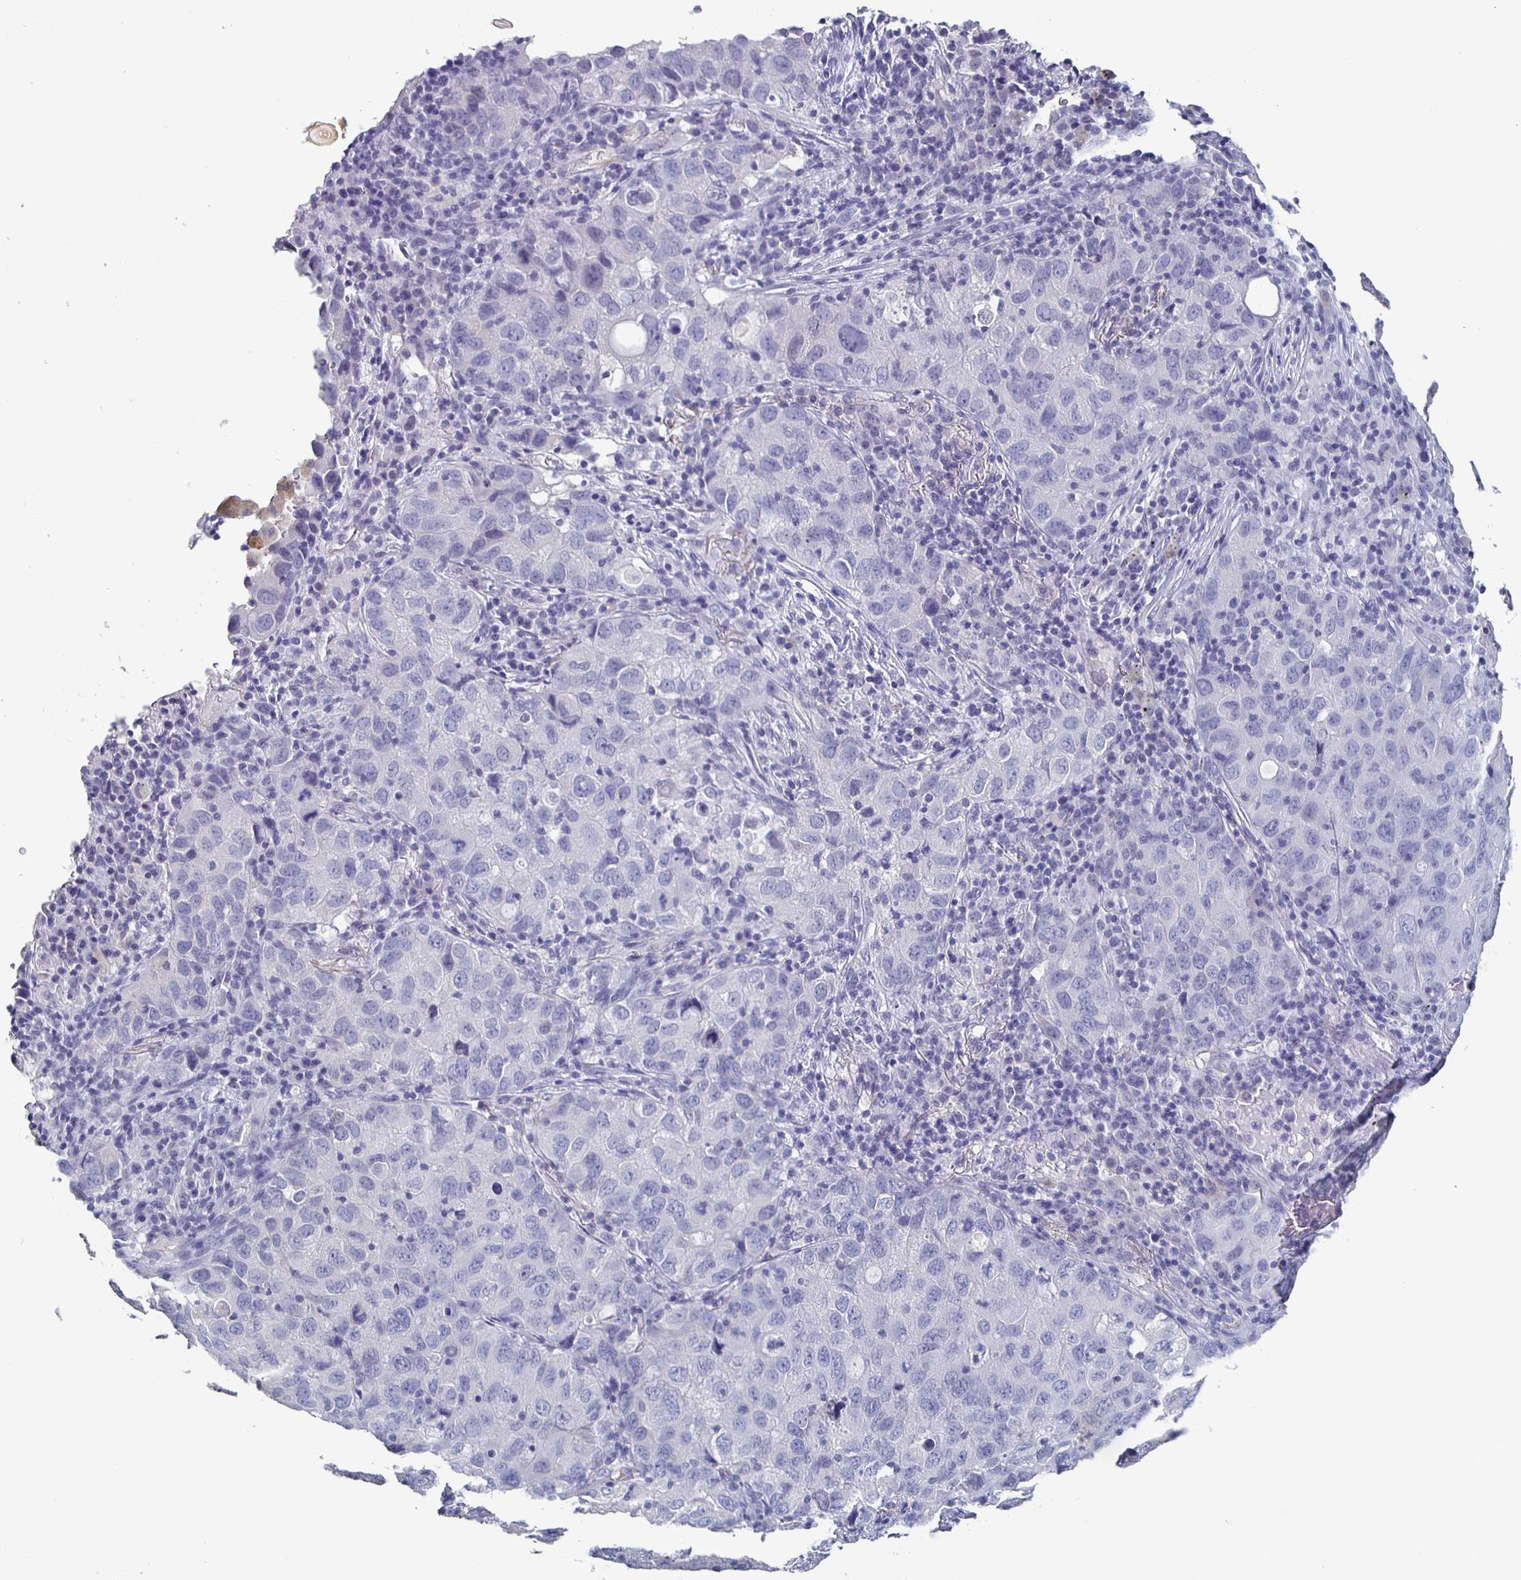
{"staining": {"intensity": "negative", "quantity": "none", "location": "none"}, "tissue": "lung cancer", "cell_type": "Tumor cells", "image_type": "cancer", "snomed": [{"axis": "morphology", "description": "Normal morphology"}, {"axis": "morphology", "description": "Adenocarcinoma, NOS"}, {"axis": "topography", "description": "Lymph node"}, {"axis": "topography", "description": "Lung"}], "caption": "Histopathology image shows no significant protein positivity in tumor cells of lung cancer.", "gene": "CACNA2D2", "patient": {"sex": "female", "age": 51}}